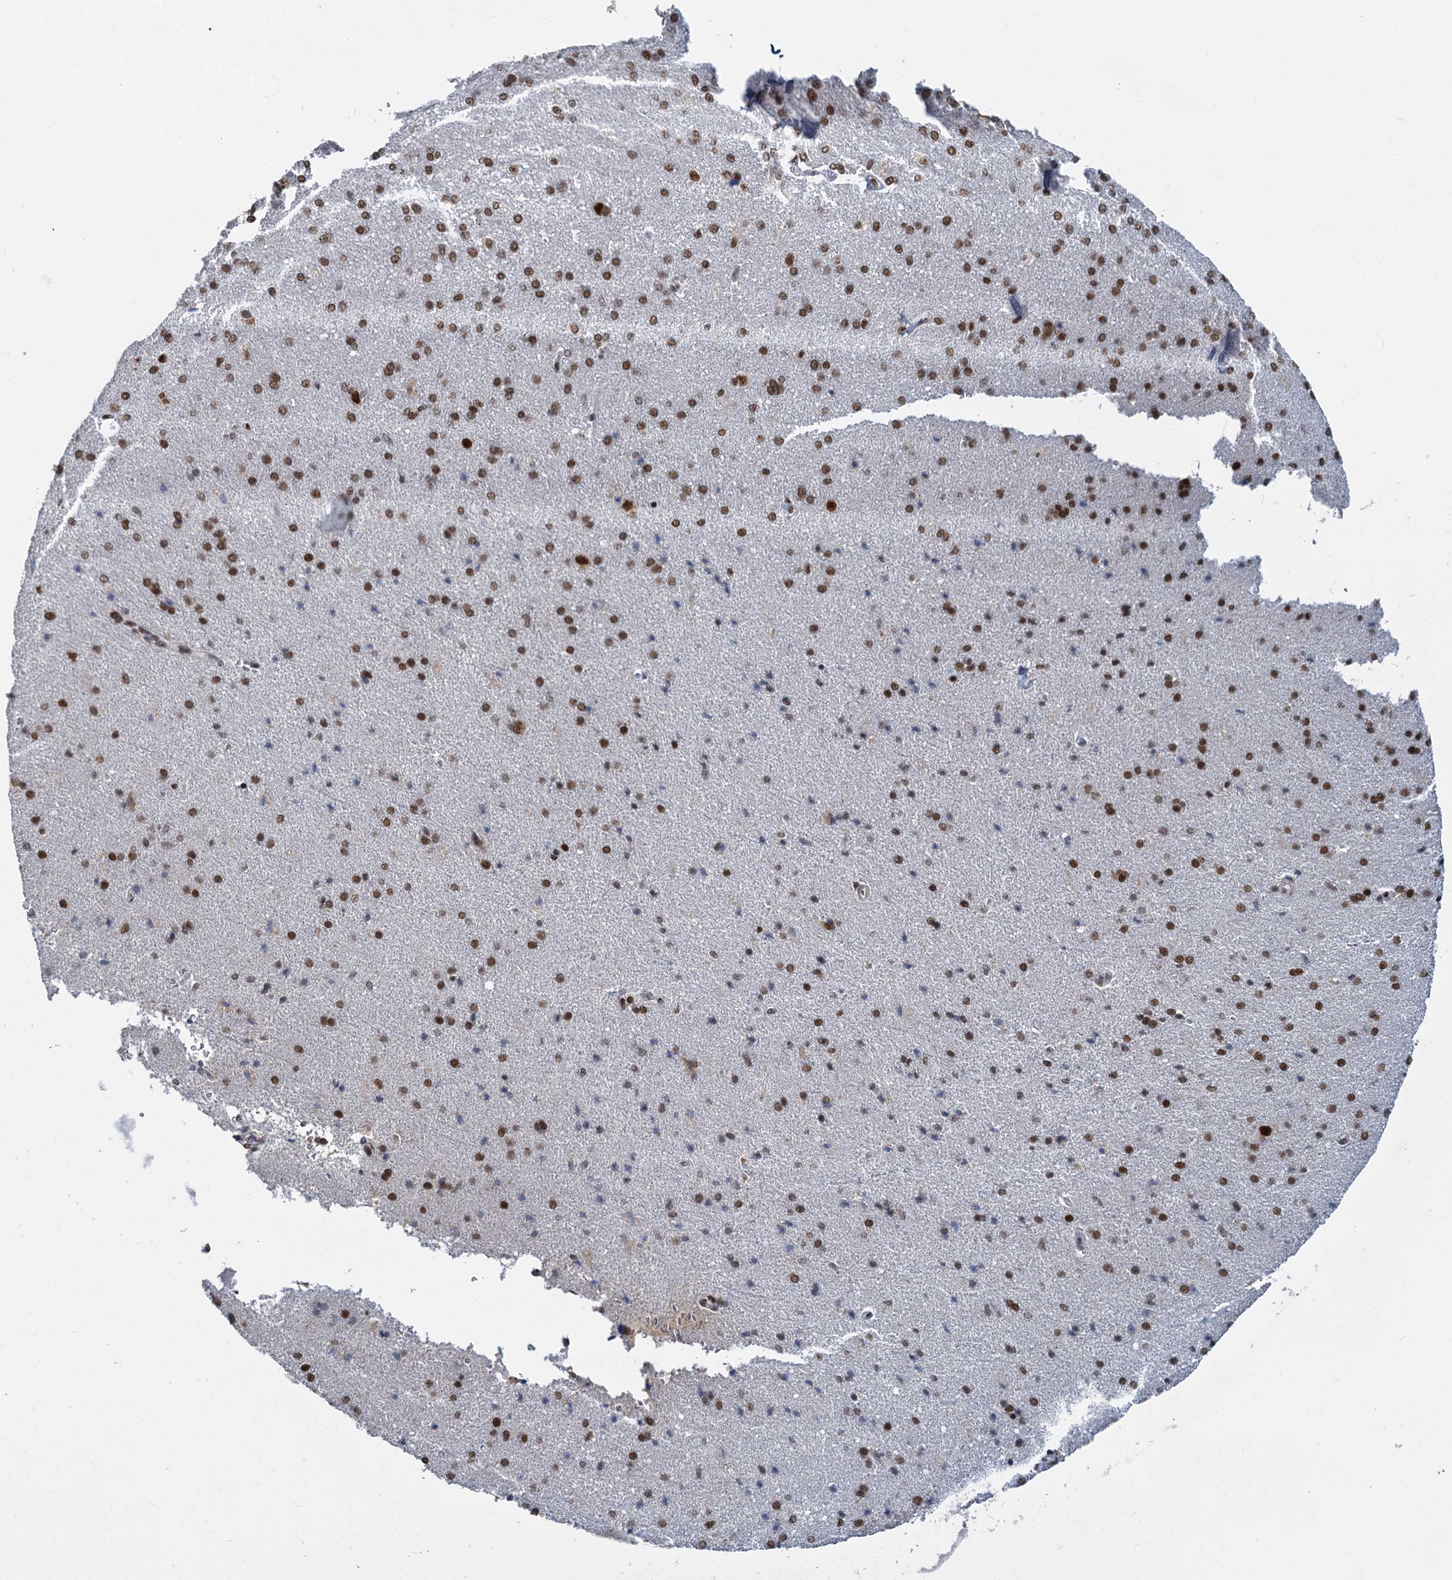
{"staining": {"intensity": "negative", "quantity": "none", "location": "none"}, "tissue": "cerebral cortex", "cell_type": "Endothelial cells", "image_type": "normal", "snomed": [{"axis": "morphology", "description": "Normal tissue, NOS"}, {"axis": "topography", "description": "Cerebral cortex"}], "caption": "Benign cerebral cortex was stained to show a protein in brown. There is no significant positivity in endothelial cells.", "gene": "RPRD1A", "patient": {"sex": "male", "age": 62}}